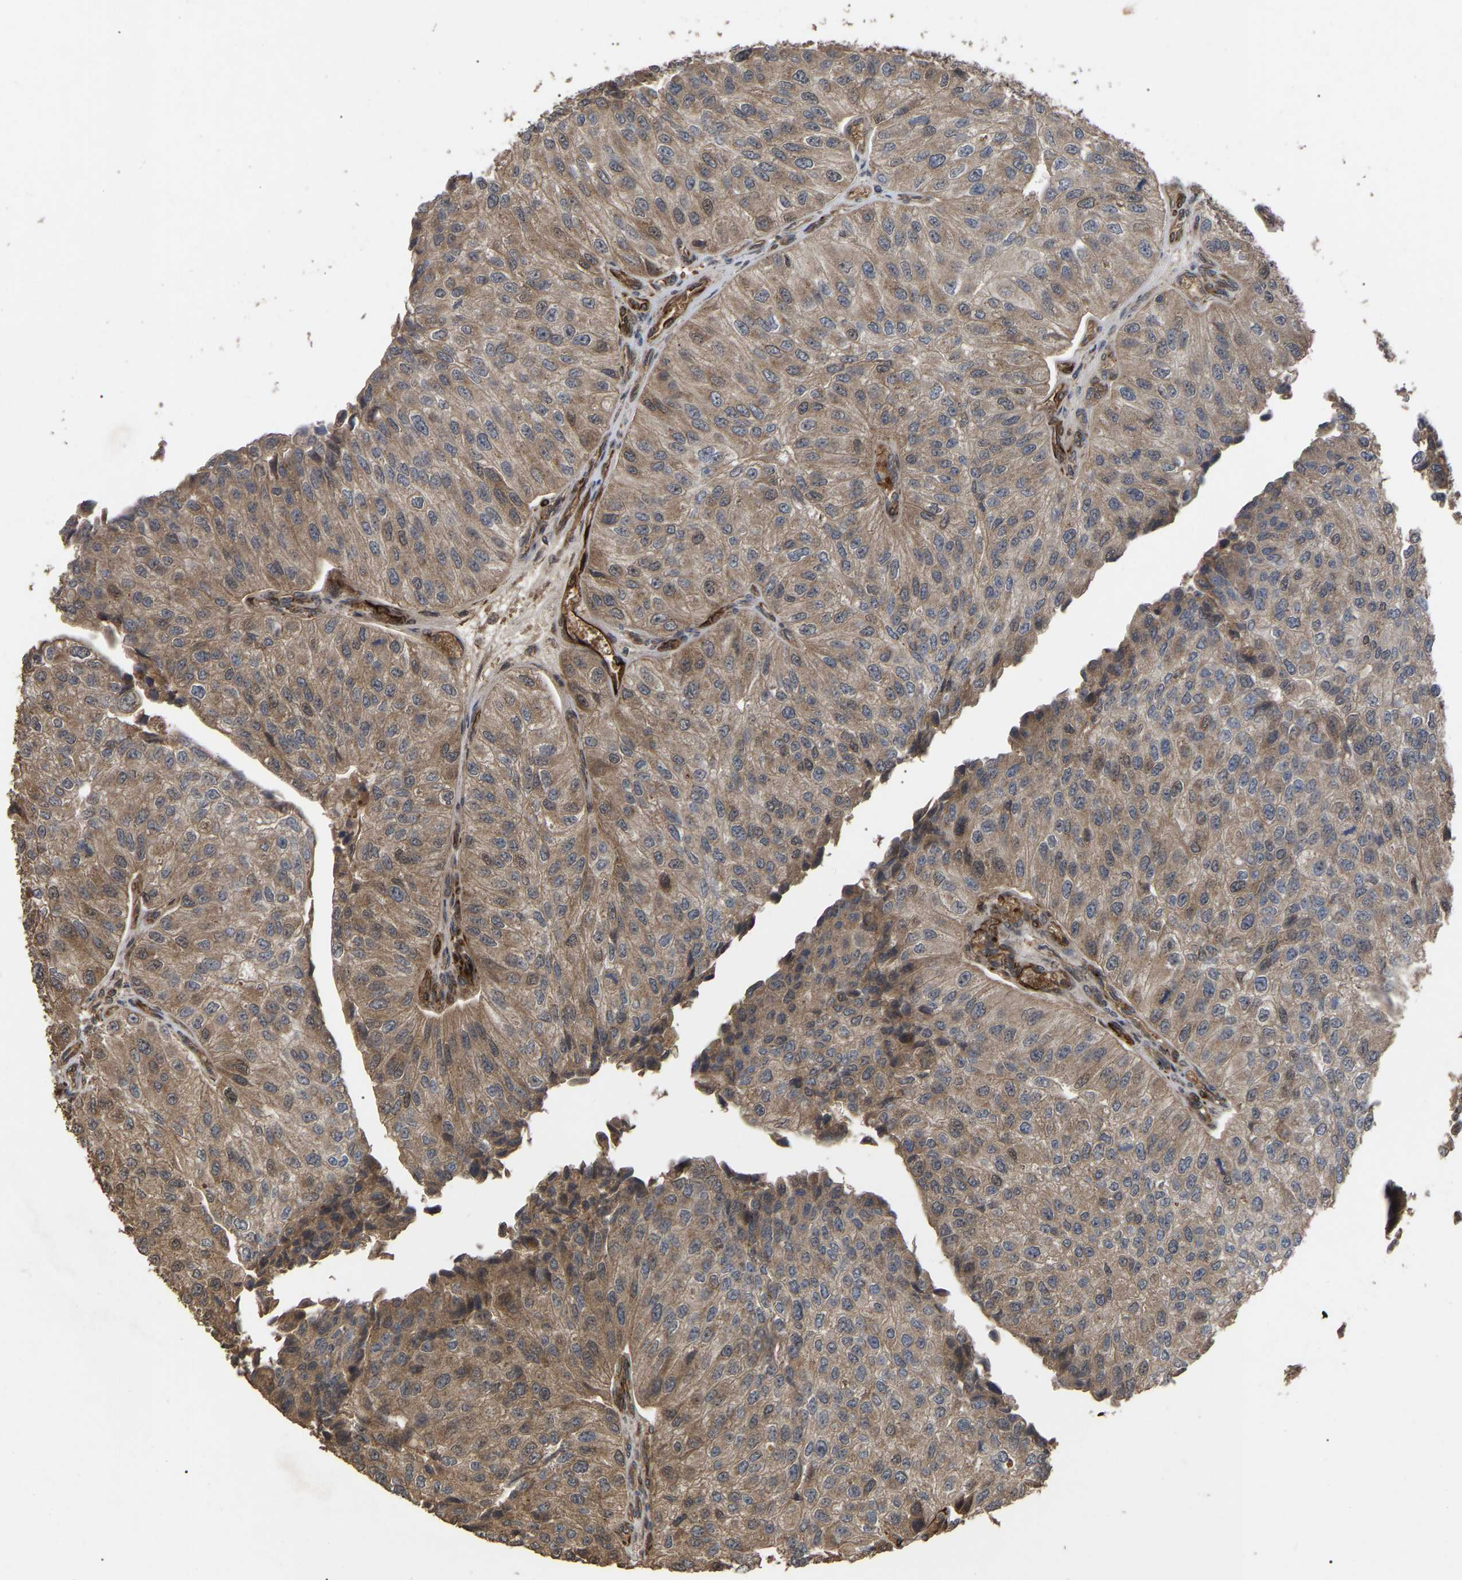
{"staining": {"intensity": "moderate", "quantity": ">75%", "location": "cytoplasmic/membranous"}, "tissue": "urothelial cancer", "cell_type": "Tumor cells", "image_type": "cancer", "snomed": [{"axis": "morphology", "description": "Urothelial carcinoma, High grade"}, {"axis": "topography", "description": "Kidney"}, {"axis": "topography", "description": "Urinary bladder"}], "caption": "The photomicrograph demonstrates immunohistochemical staining of high-grade urothelial carcinoma. There is moderate cytoplasmic/membranous staining is appreciated in about >75% of tumor cells. The staining was performed using DAB, with brown indicating positive protein expression. Nuclei are stained blue with hematoxylin.", "gene": "FAM161B", "patient": {"sex": "male", "age": 77}}